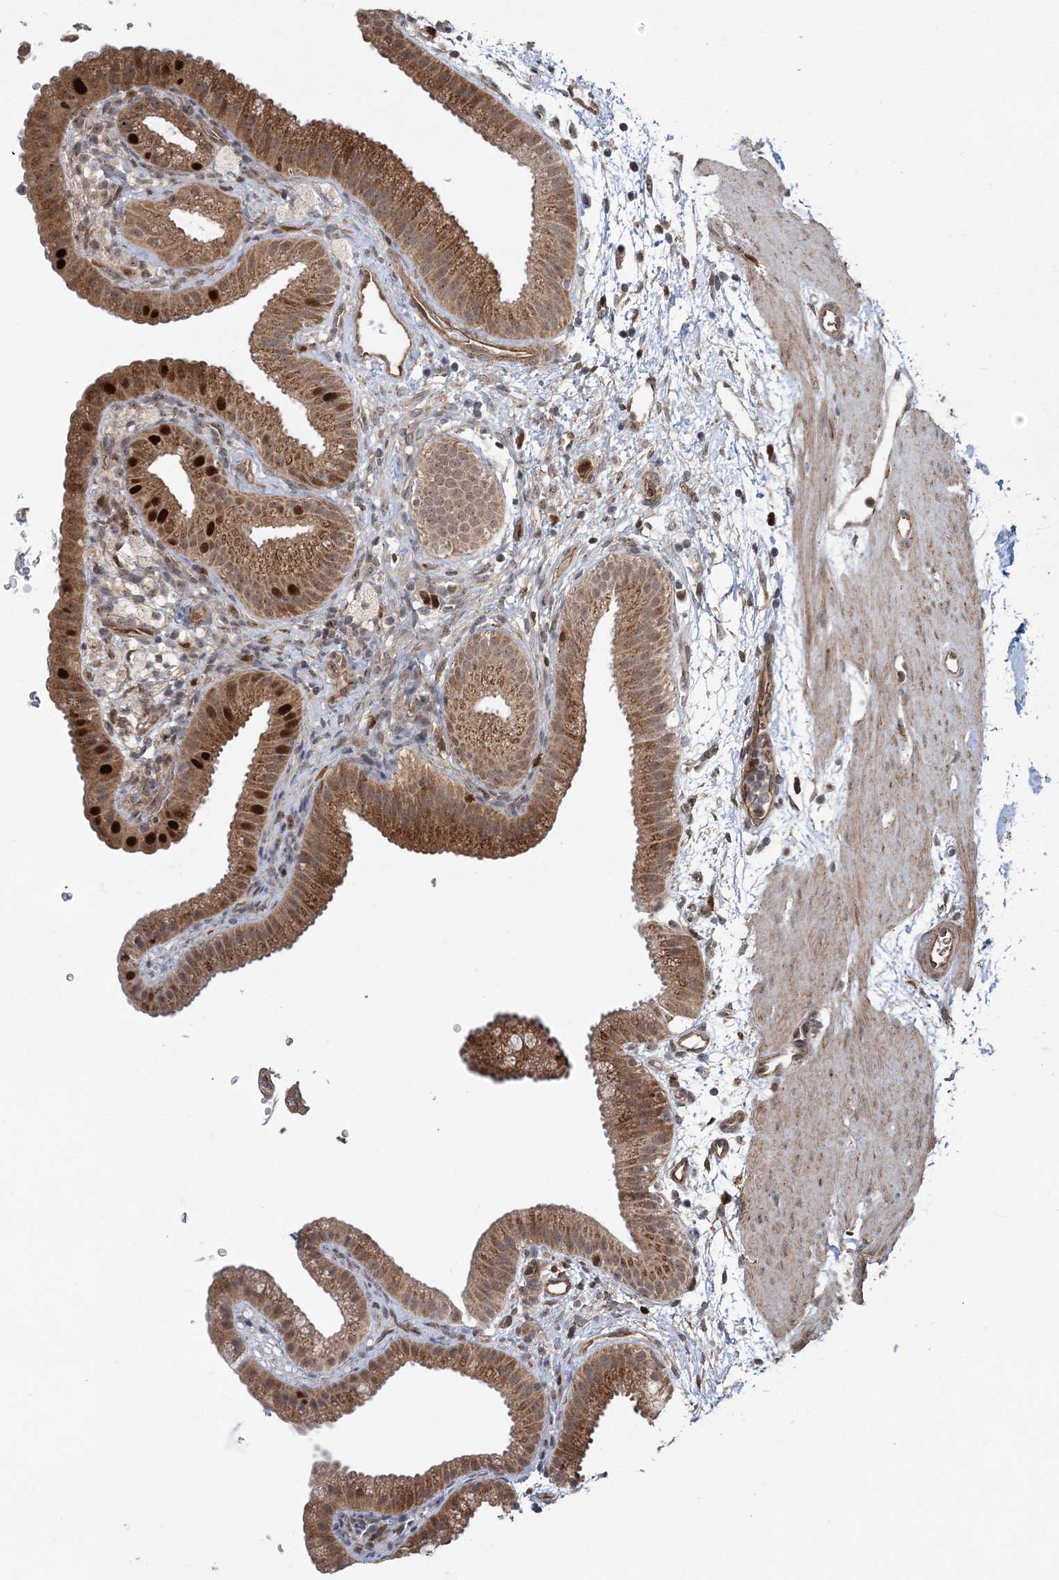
{"staining": {"intensity": "strong", "quantity": "25%-75%", "location": "cytoplasmic/membranous,nuclear"}, "tissue": "gallbladder", "cell_type": "Glandular cells", "image_type": "normal", "snomed": [{"axis": "morphology", "description": "Normal tissue, NOS"}, {"axis": "topography", "description": "Gallbladder"}], "caption": "High-magnification brightfield microscopy of benign gallbladder stained with DAB (brown) and counterstained with hematoxylin (blue). glandular cells exhibit strong cytoplasmic/membranous,nuclear expression is present in about25%-75% of cells. (DAB IHC with brightfield microscopy, high magnification).", "gene": "KIF4A", "patient": {"sex": "female", "age": 64}}